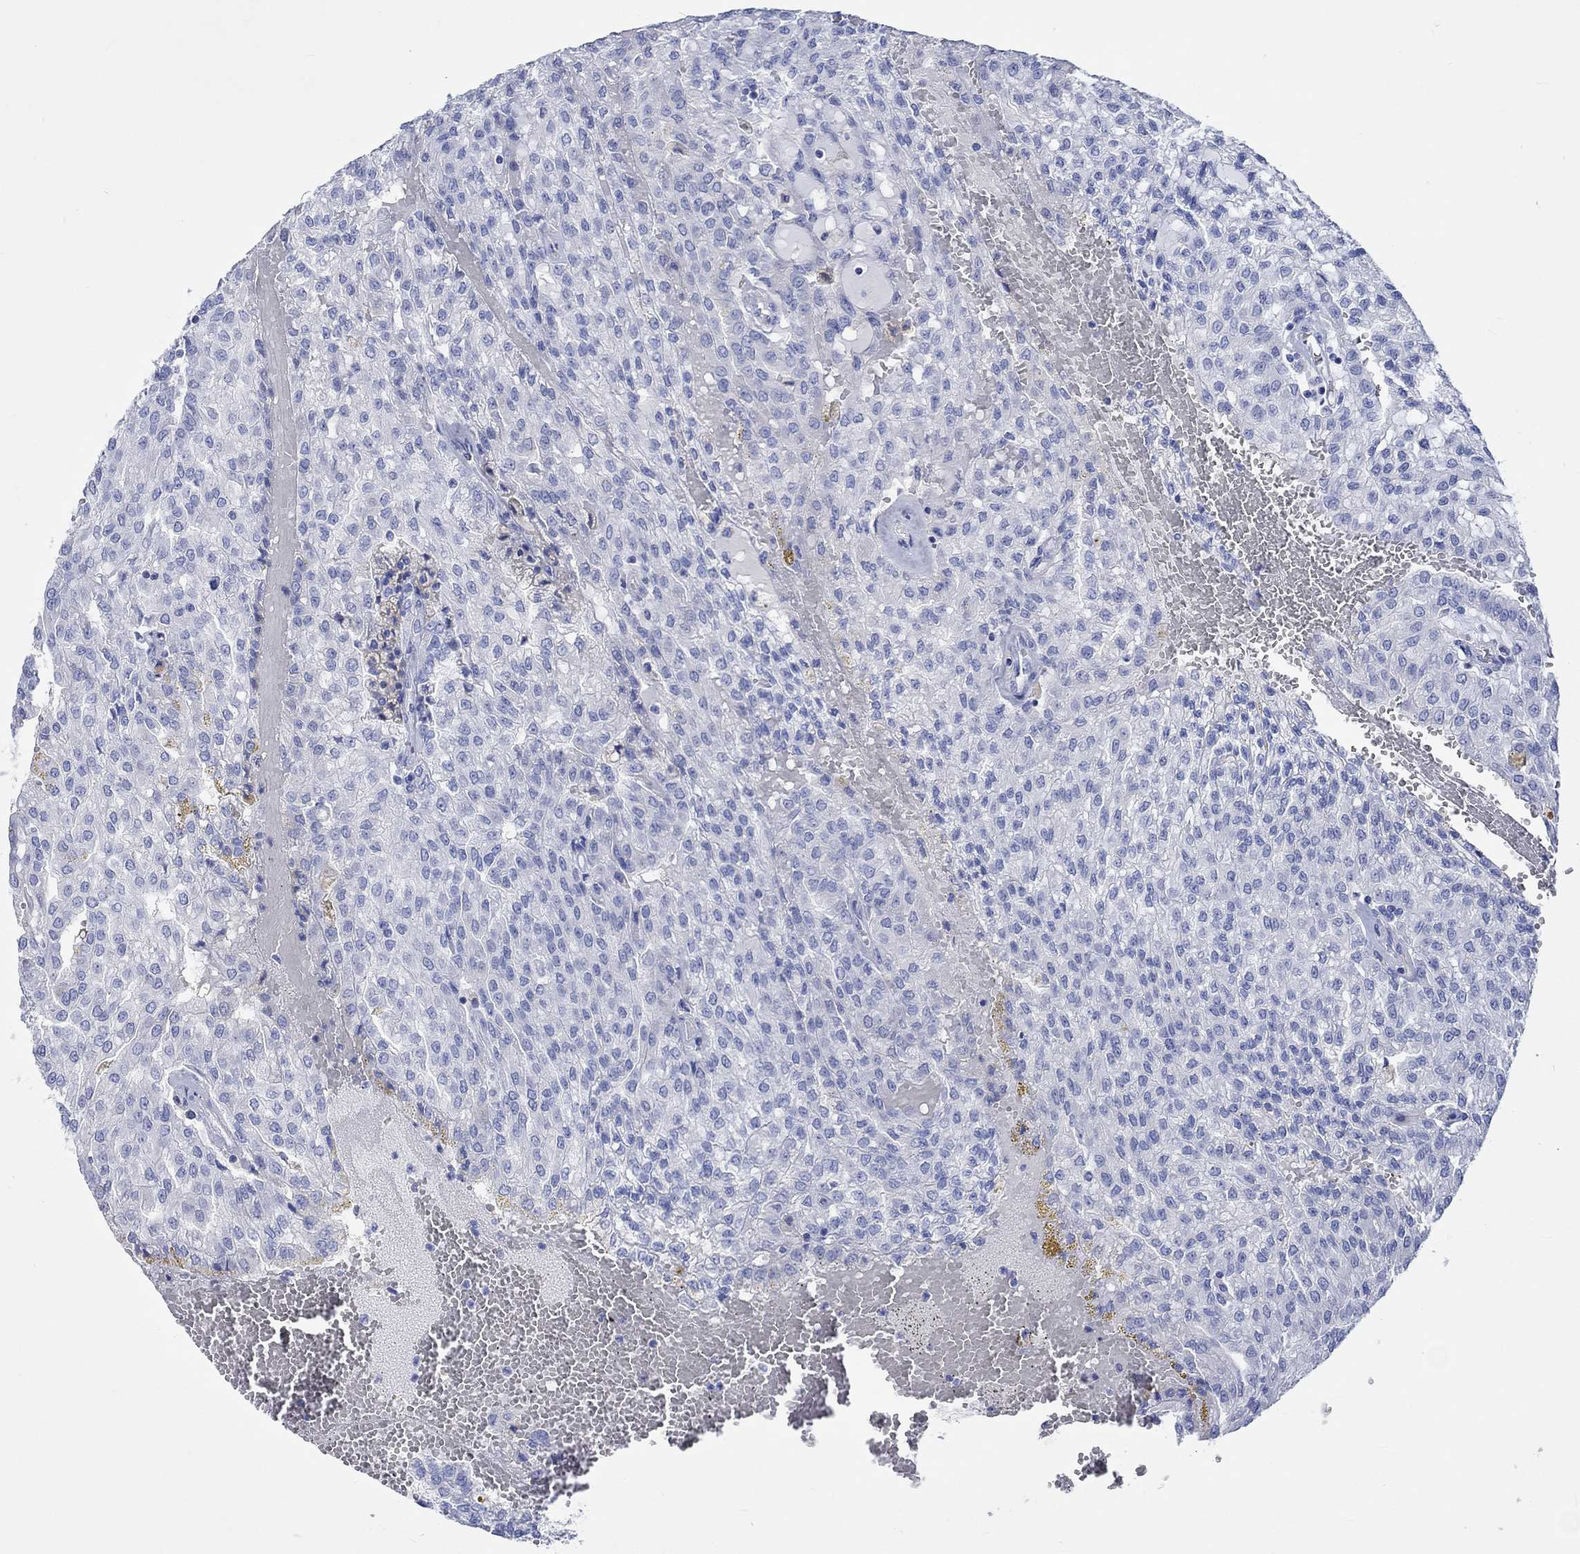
{"staining": {"intensity": "negative", "quantity": "none", "location": "none"}, "tissue": "renal cancer", "cell_type": "Tumor cells", "image_type": "cancer", "snomed": [{"axis": "morphology", "description": "Adenocarcinoma, NOS"}, {"axis": "topography", "description": "Kidney"}], "caption": "IHC histopathology image of neoplastic tissue: renal cancer stained with DAB (3,3'-diaminobenzidine) demonstrates no significant protein staining in tumor cells.", "gene": "CPLX2", "patient": {"sex": "male", "age": 63}}